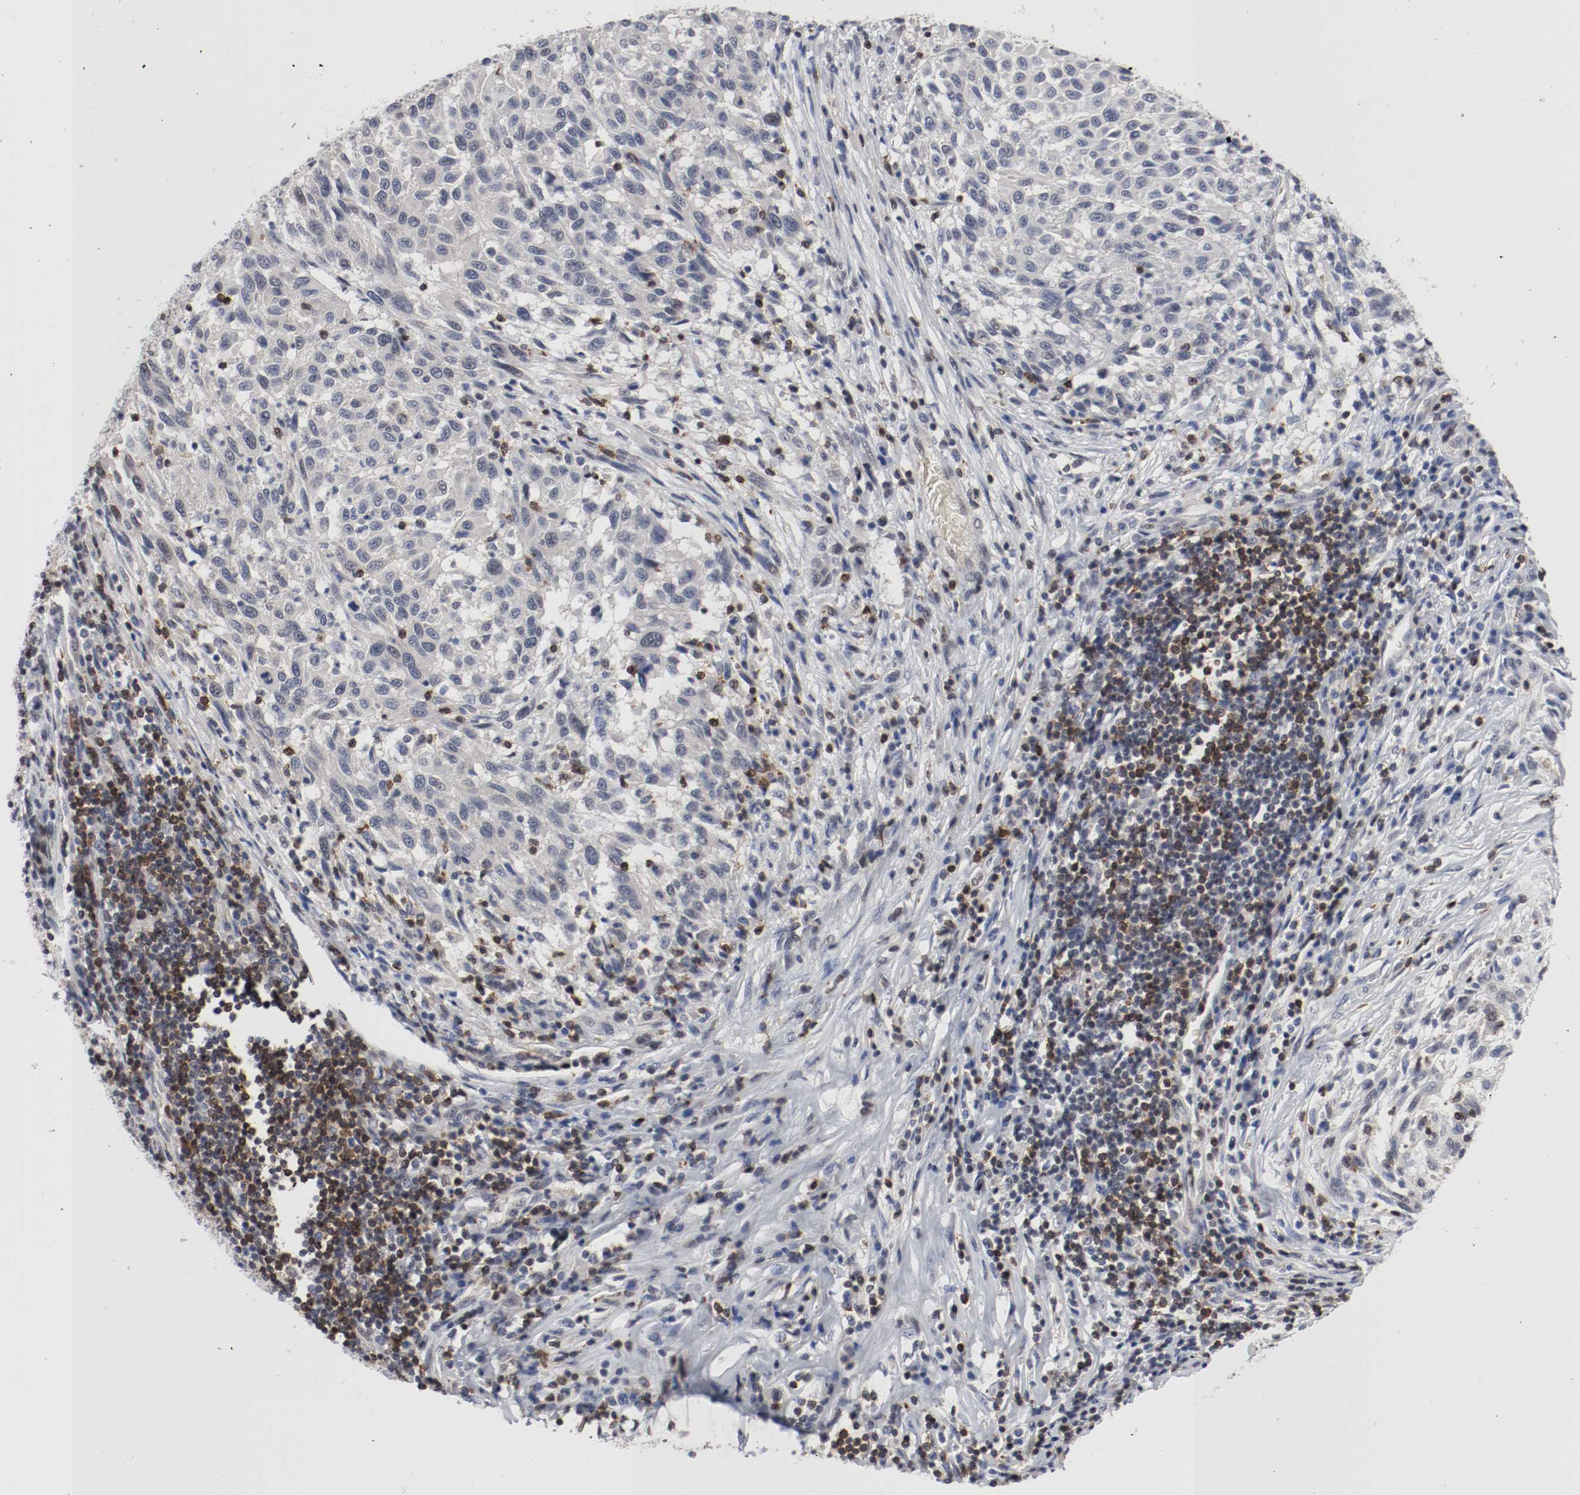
{"staining": {"intensity": "negative", "quantity": "none", "location": "none"}, "tissue": "melanoma", "cell_type": "Tumor cells", "image_type": "cancer", "snomed": [{"axis": "morphology", "description": "Malignant melanoma, Metastatic site"}, {"axis": "topography", "description": "Lymph node"}], "caption": "Immunohistochemical staining of malignant melanoma (metastatic site) reveals no significant expression in tumor cells.", "gene": "JUND", "patient": {"sex": "male", "age": 61}}